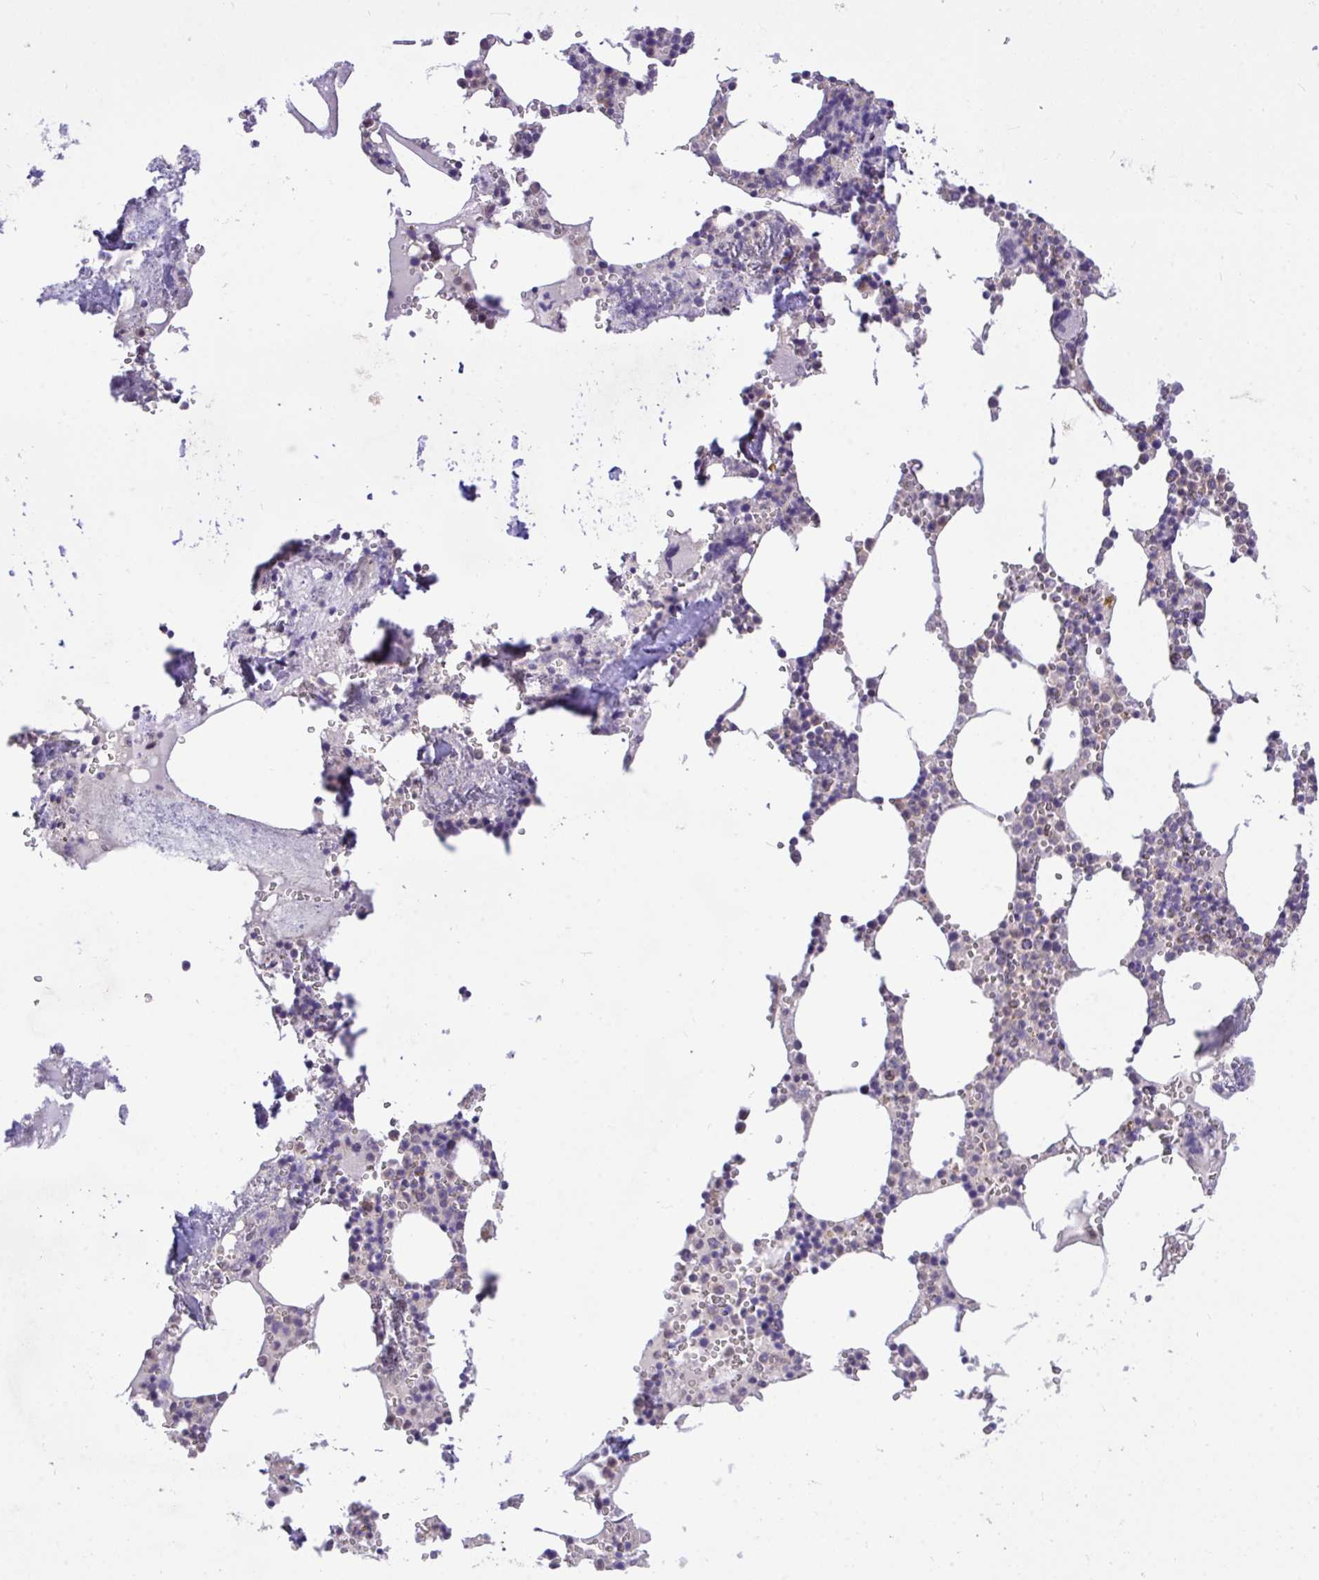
{"staining": {"intensity": "weak", "quantity": "<25%", "location": "cytoplasmic/membranous"}, "tissue": "bone marrow", "cell_type": "Hematopoietic cells", "image_type": "normal", "snomed": [{"axis": "morphology", "description": "Normal tissue, NOS"}, {"axis": "topography", "description": "Bone marrow"}], "caption": "IHC photomicrograph of benign bone marrow stained for a protein (brown), which displays no positivity in hematopoietic cells.", "gene": "MPC2", "patient": {"sex": "male", "age": 54}}